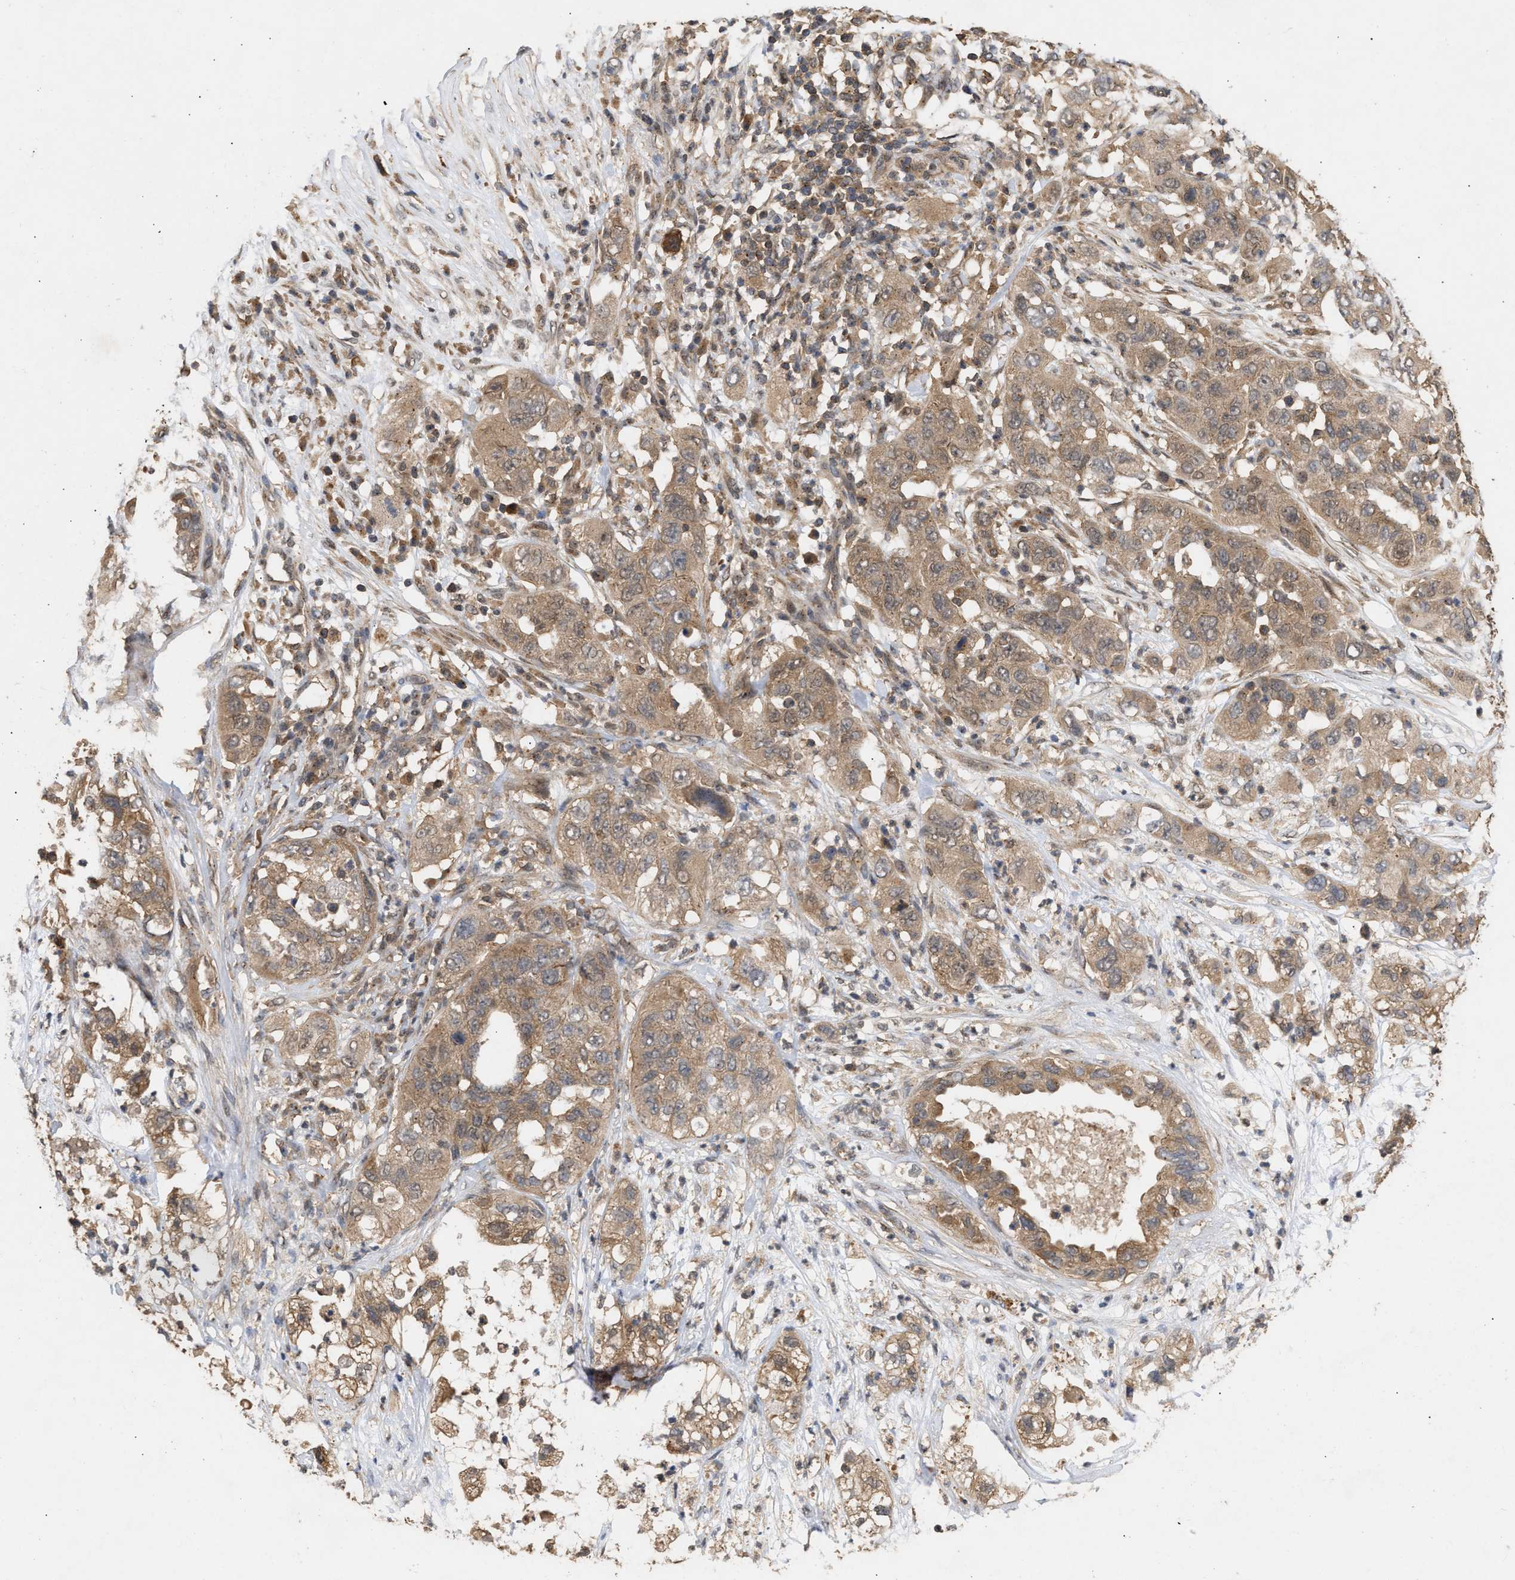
{"staining": {"intensity": "moderate", "quantity": ">75%", "location": "cytoplasmic/membranous"}, "tissue": "pancreatic cancer", "cell_type": "Tumor cells", "image_type": "cancer", "snomed": [{"axis": "morphology", "description": "Adenocarcinoma, NOS"}, {"axis": "topography", "description": "Pancreas"}], "caption": "Adenocarcinoma (pancreatic) tissue shows moderate cytoplasmic/membranous positivity in approximately >75% of tumor cells, visualized by immunohistochemistry.", "gene": "FITM1", "patient": {"sex": "female", "age": 78}}